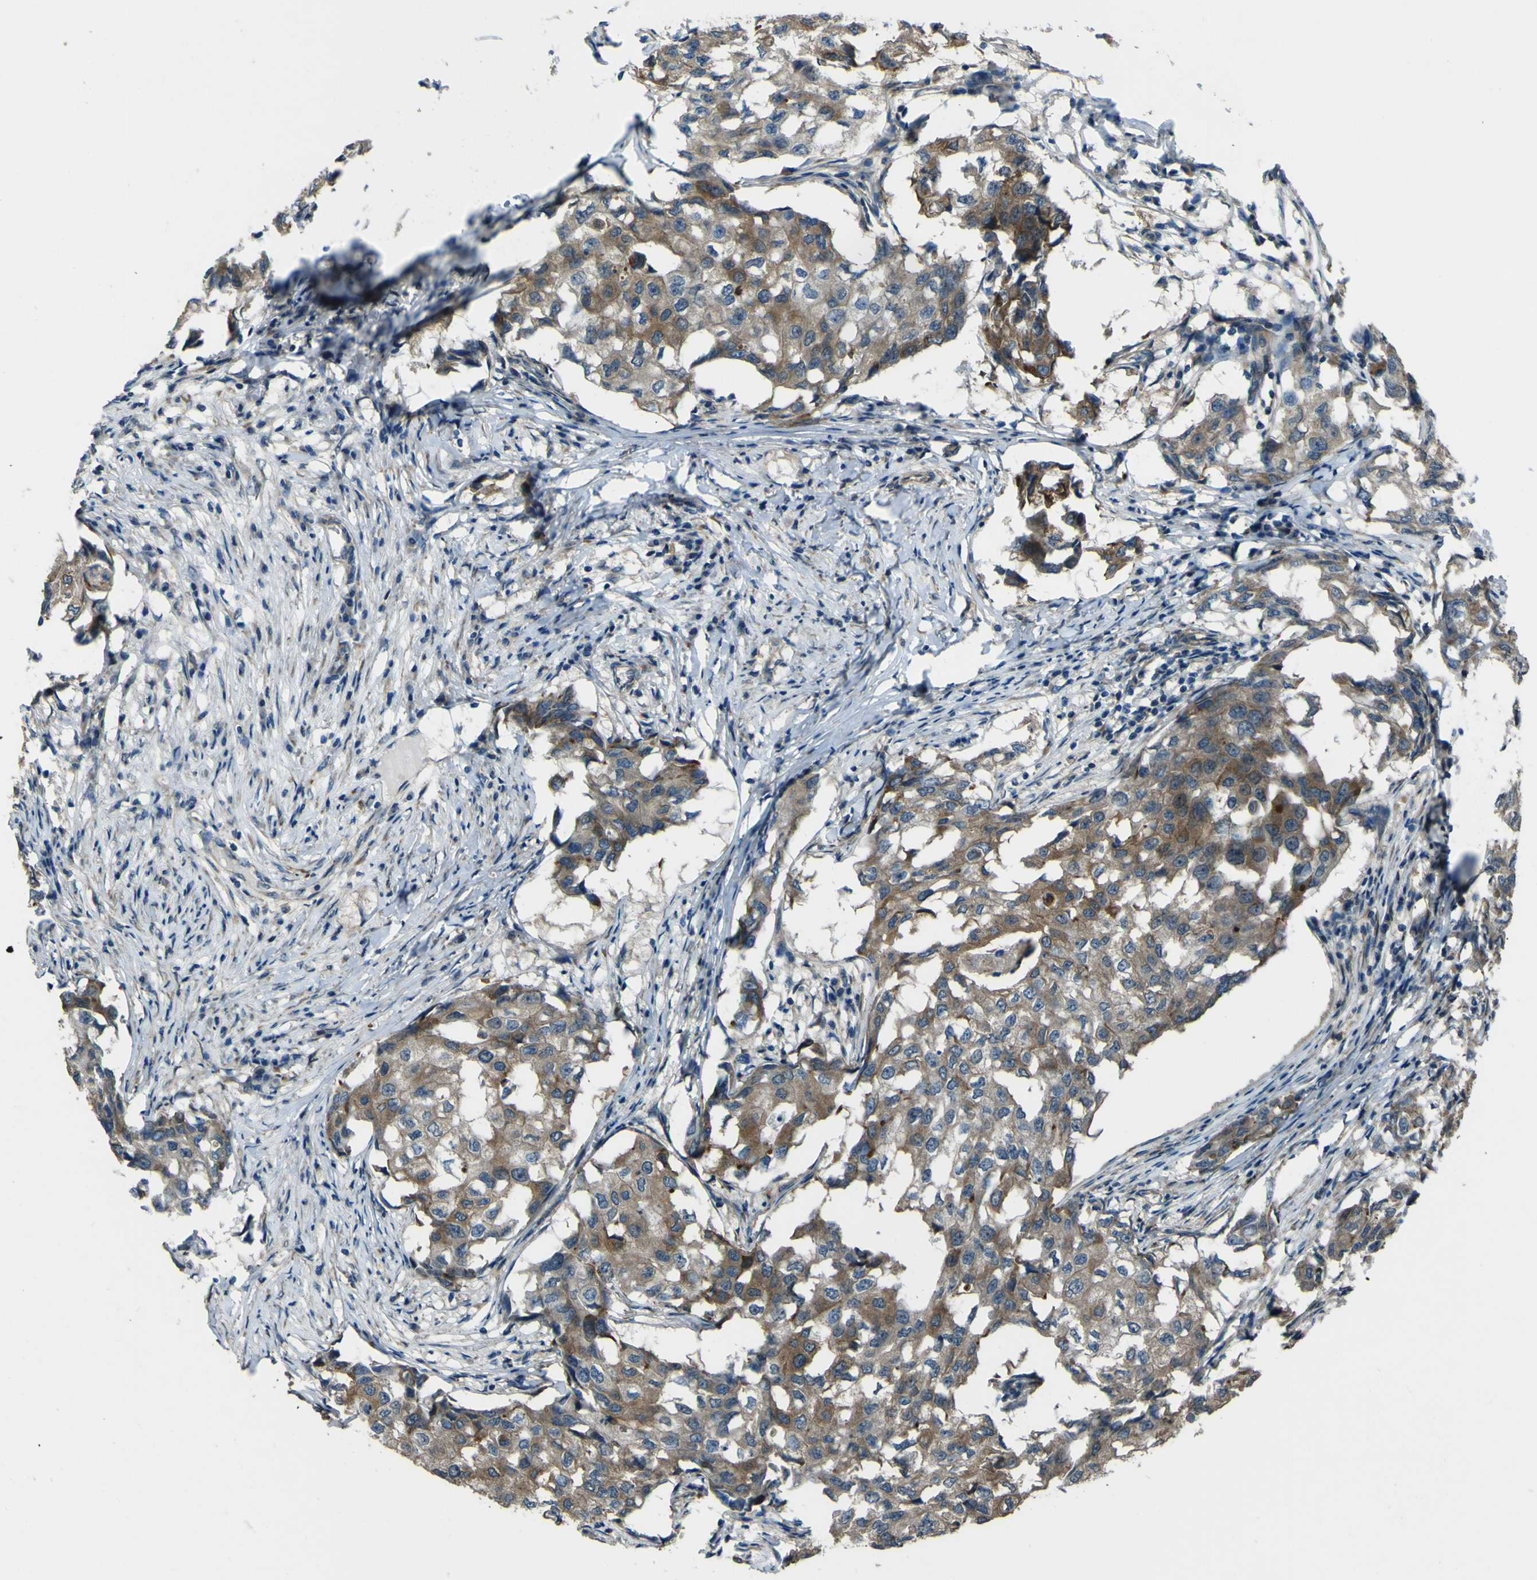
{"staining": {"intensity": "moderate", "quantity": ">75%", "location": "cytoplasmic/membranous"}, "tissue": "breast cancer", "cell_type": "Tumor cells", "image_type": "cancer", "snomed": [{"axis": "morphology", "description": "Duct carcinoma"}, {"axis": "topography", "description": "Breast"}], "caption": "This is an image of immunohistochemistry (IHC) staining of breast cancer, which shows moderate staining in the cytoplasmic/membranous of tumor cells.", "gene": "NAALADL2", "patient": {"sex": "female", "age": 27}}